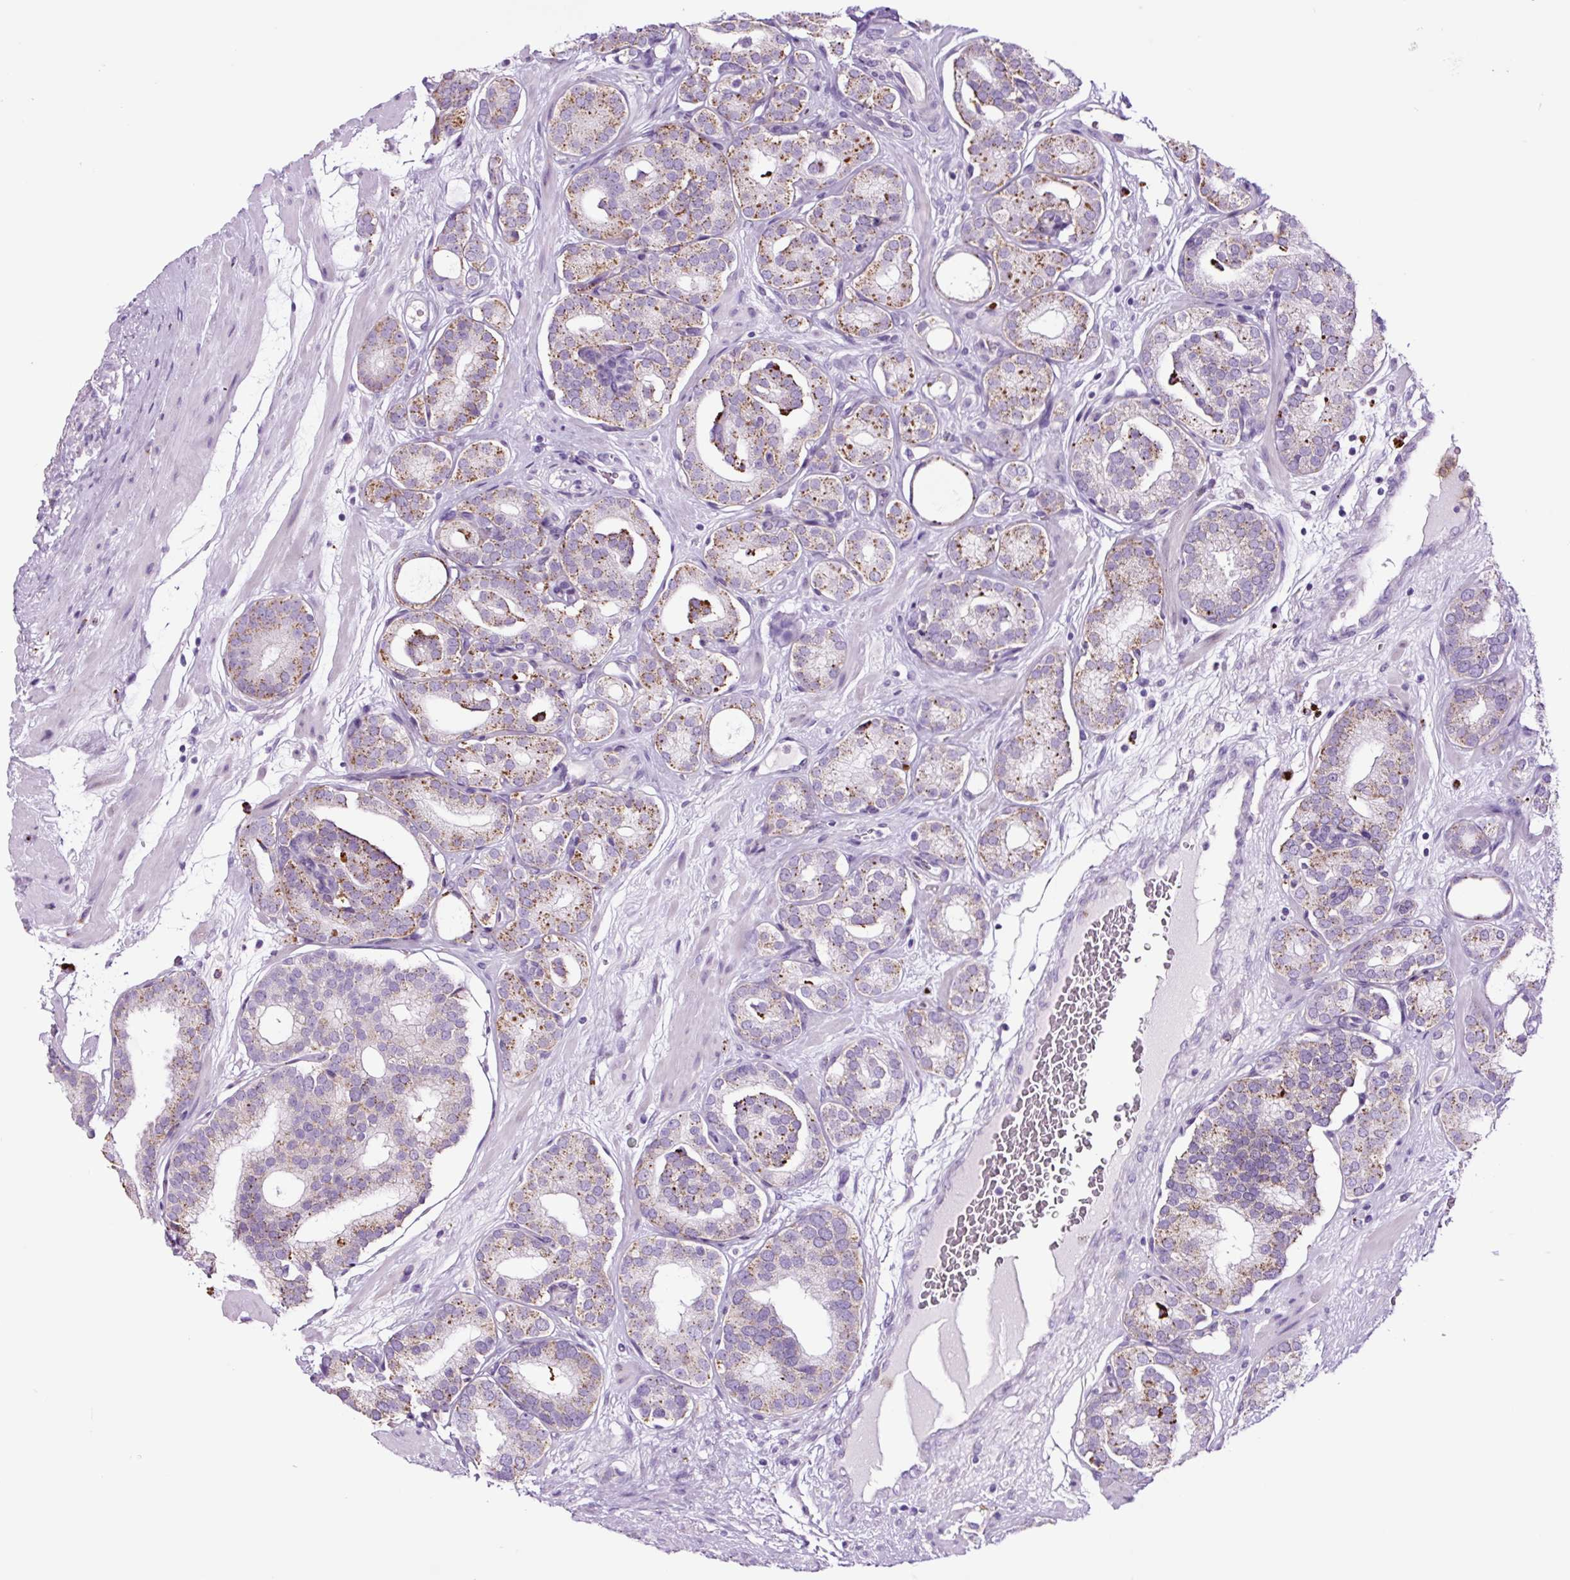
{"staining": {"intensity": "moderate", "quantity": ">75%", "location": "cytoplasmic/membranous"}, "tissue": "prostate cancer", "cell_type": "Tumor cells", "image_type": "cancer", "snomed": [{"axis": "morphology", "description": "Adenocarcinoma, High grade"}, {"axis": "topography", "description": "Prostate"}], "caption": "A medium amount of moderate cytoplasmic/membranous expression is seen in approximately >75% of tumor cells in prostate cancer (adenocarcinoma (high-grade)) tissue.", "gene": "LCN10", "patient": {"sex": "male", "age": 66}}